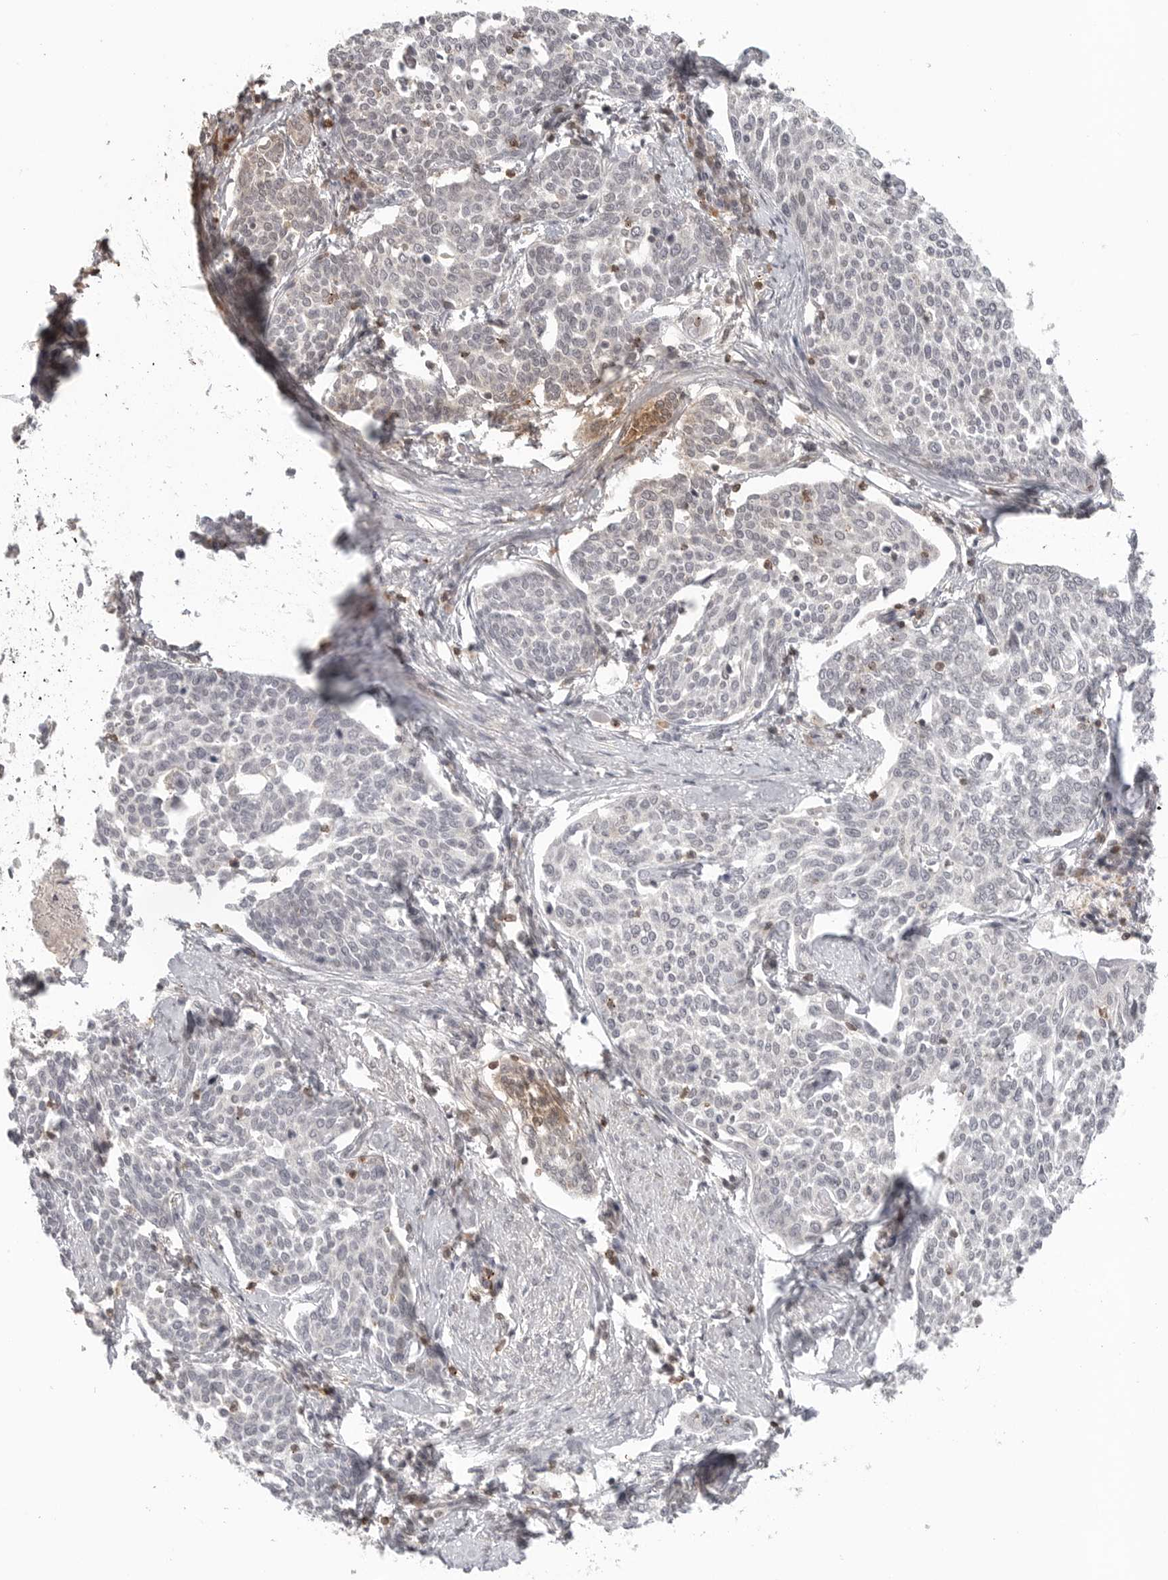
{"staining": {"intensity": "negative", "quantity": "none", "location": "none"}, "tissue": "cervical cancer", "cell_type": "Tumor cells", "image_type": "cancer", "snomed": [{"axis": "morphology", "description": "Squamous cell carcinoma, NOS"}, {"axis": "topography", "description": "Cervix"}], "caption": "An immunohistochemistry micrograph of cervical cancer is shown. There is no staining in tumor cells of cervical cancer.", "gene": "SH3KBP1", "patient": {"sex": "female", "age": 34}}